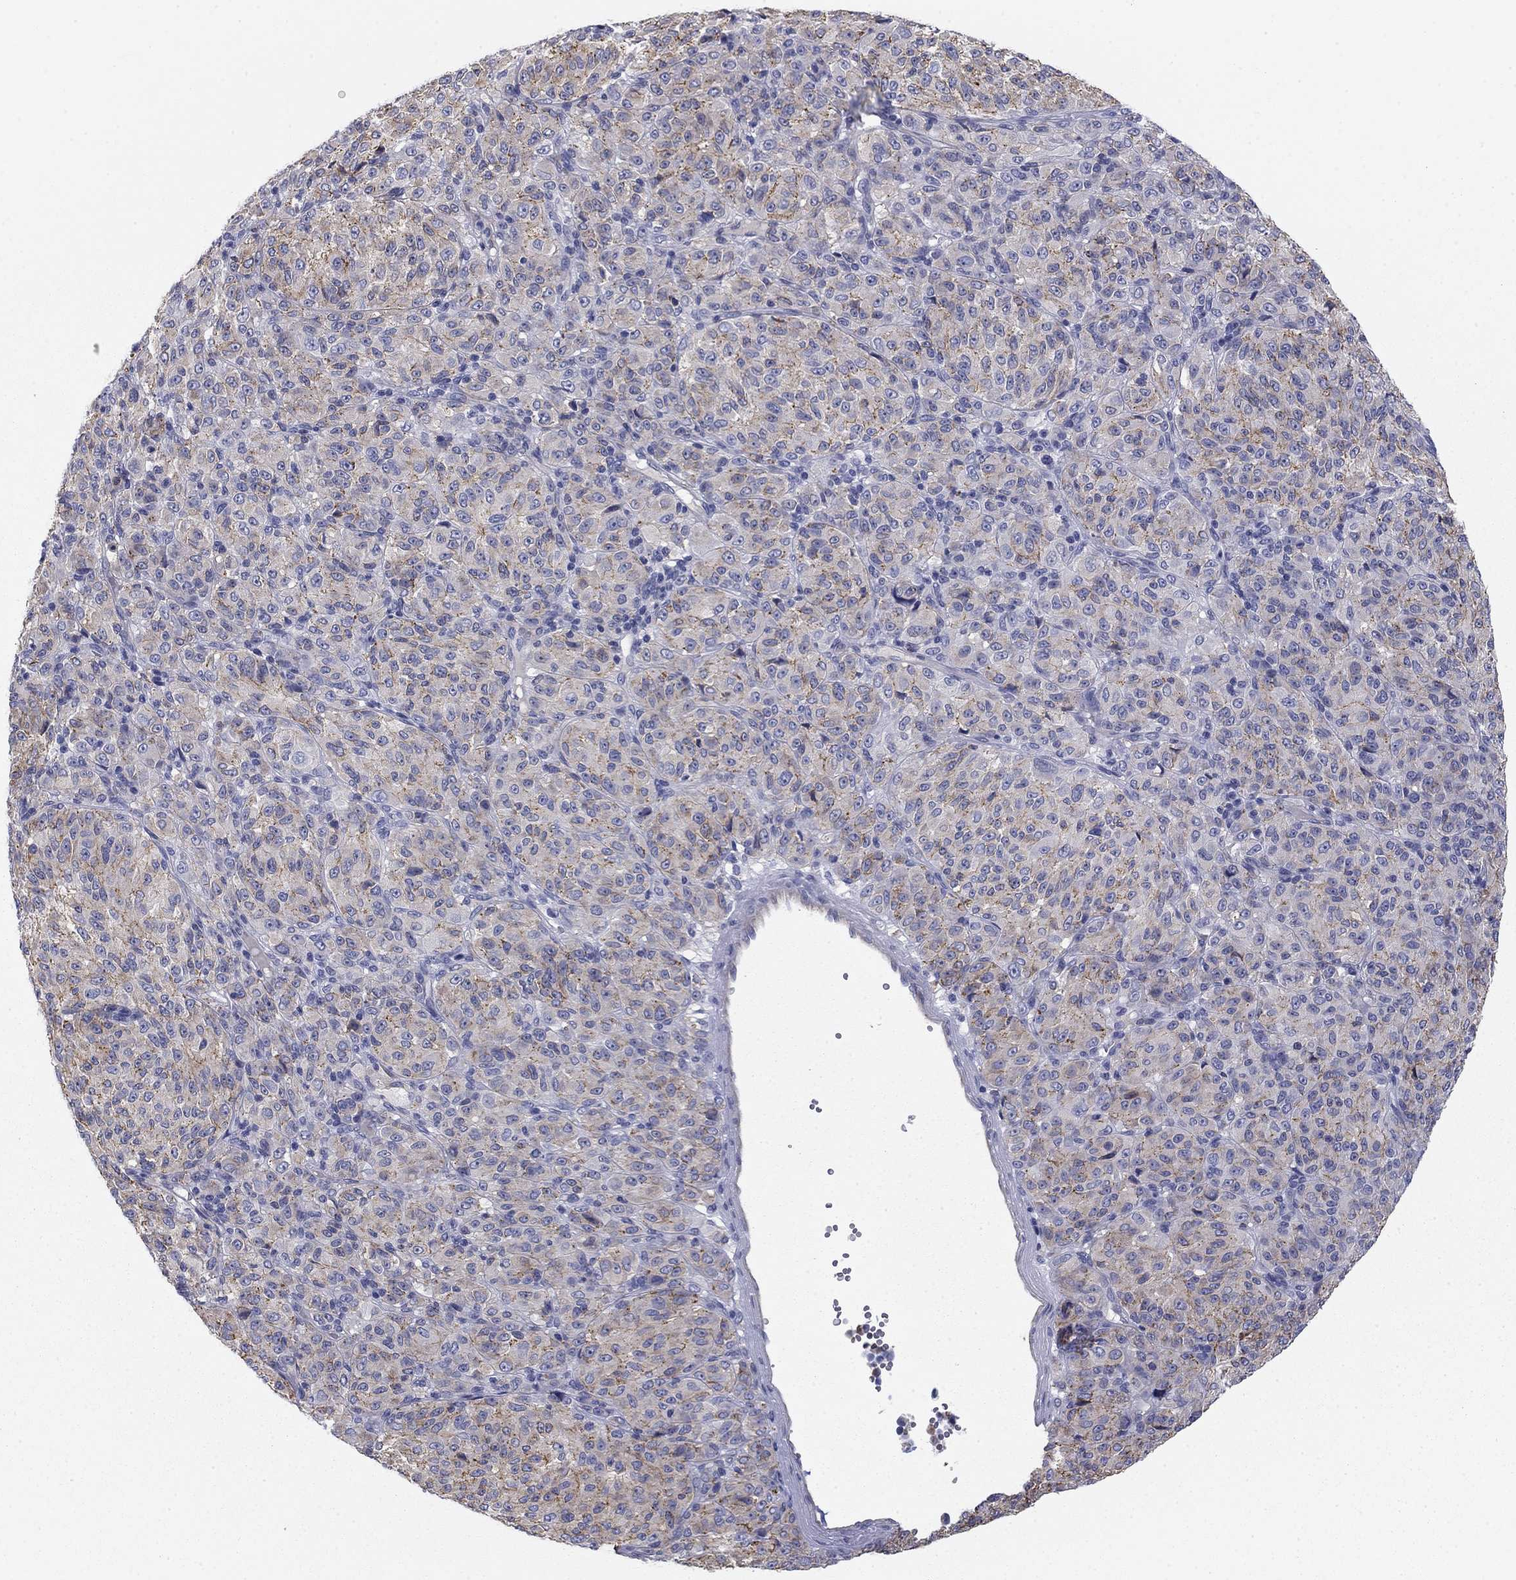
{"staining": {"intensity": "moderate", "quantity": "25%-75%", "location": "cytoplasmic/membranous"}, "tissue": "melanoma", "cell_type": "Tumor cells", "image_type": "cancer", "snomed": [{"axis": "morphology", "description": "Malignant melanoma, Metastatic site"}, {"axis": "topography", "description": "Brain"}], "caption": "The immunohistochemical stain highlights moderate cytoplasmic/membranous staining in tumor cells of melanoma tissue.", "gene": "SEPTIN3", "patient": {"sex": "female", "age": 56}}